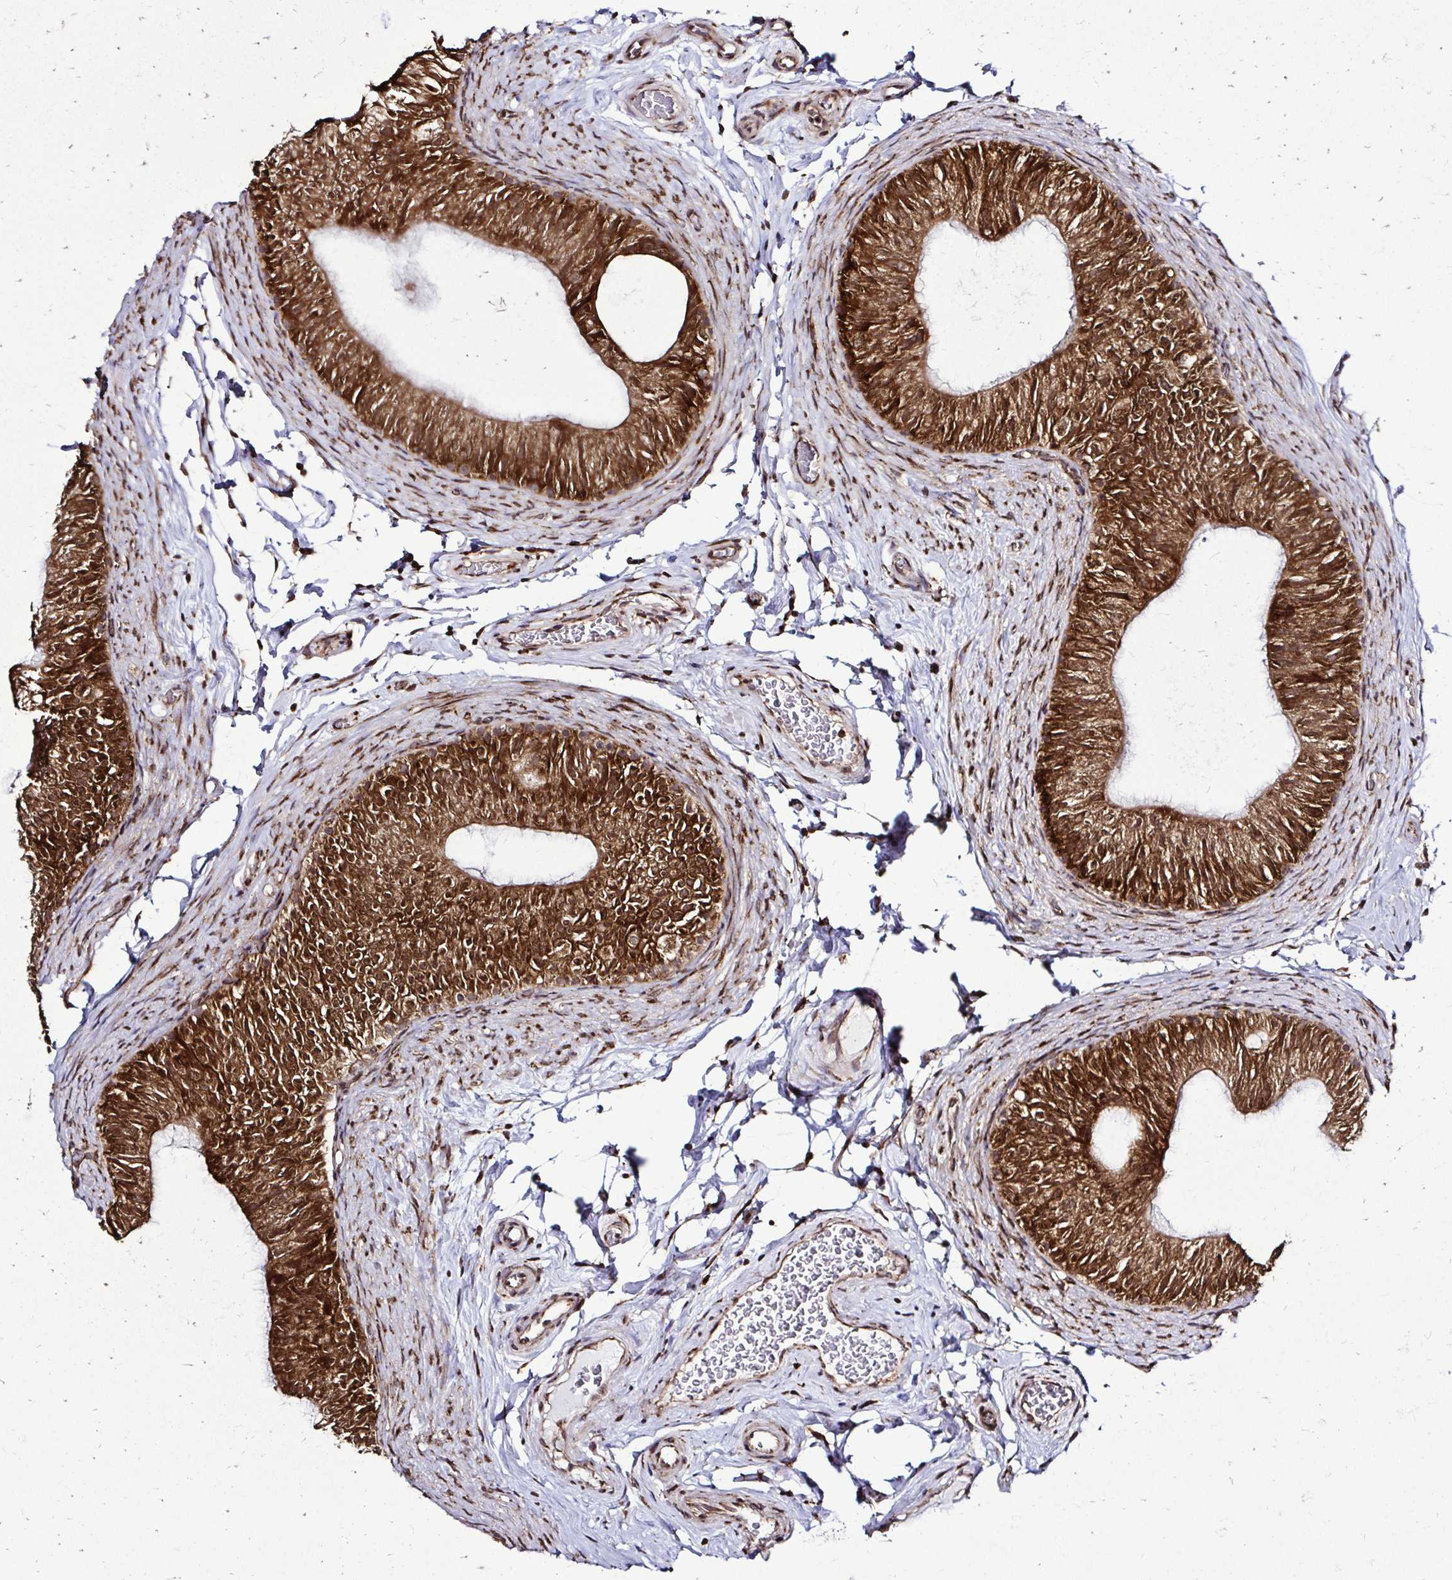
{"staining": {"intensity": "strong", "quantity": ">75%", "location": "cytoplasmic/membranous,nuclear"}, "tissue": "epididymis", "cell_type": "Glandular cells", "image_type": "normal", "snomed": [{"axis": "morphology", "description": "Normal tissue, NOS"}, {"axis": "topography", "description": "Epididymis, spermatic cord, NOS"}, {"axis": "topography", "description": "Epididymis"}], "caption": "IHC of unremarkable epididymis demonstrates high levels of strong cytoplasmic/membranous,nuclear positivity in about >75% of glandular cells.", "gene": "FMR1", "patient": {"sex": "male", "age": 31}}